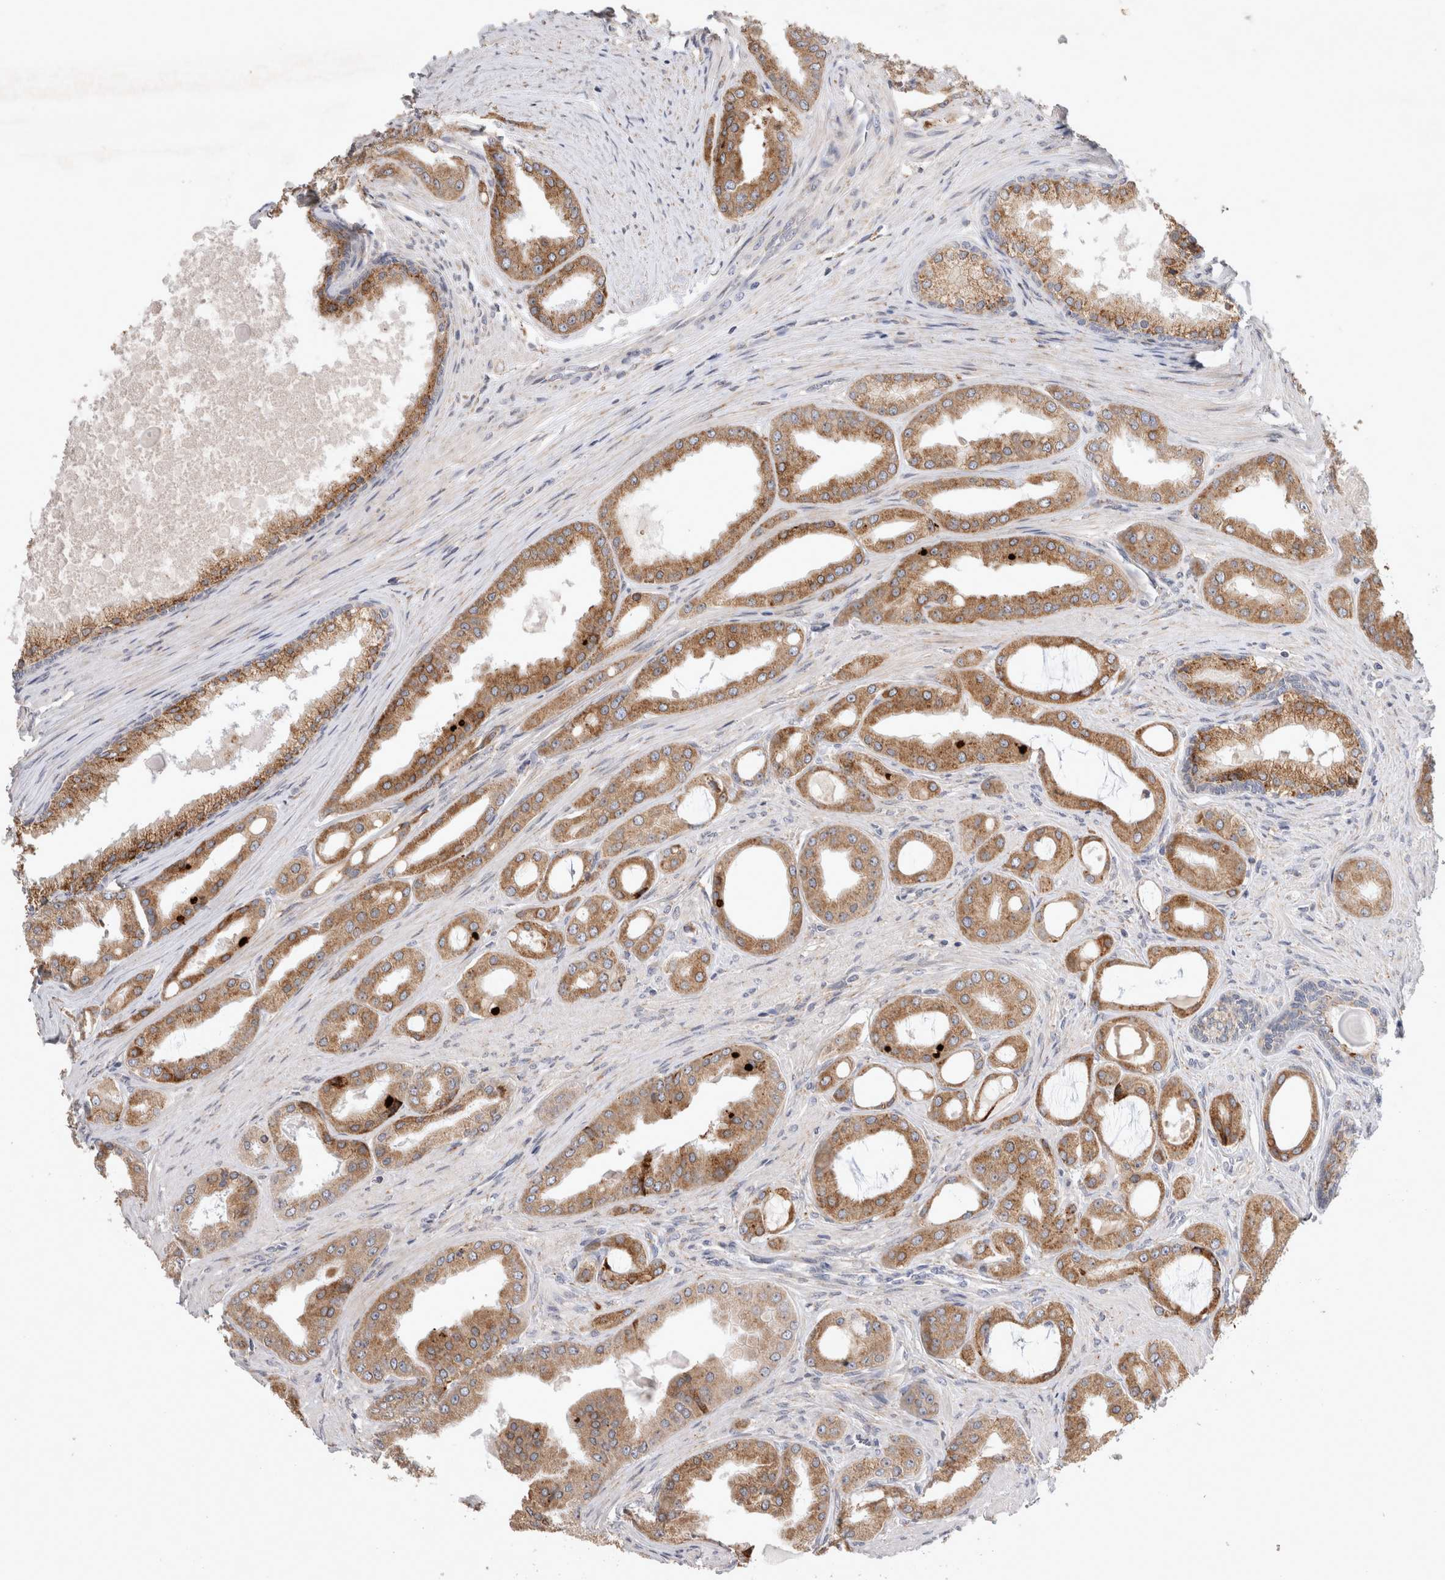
{"staining": {"intensity": "moderate", "quantity": ">75%", "location": "cytoplasmic/membranous"}, "tissue": "prostate cancer", "cell_type": "Tumor cells", "image_type": "cancer", "snomed": [{"axis": "morphology", "description": "Adenocarcinoma, High grade"}, {"axis": "topography", "description": "Prostate"}], "caption": "A photomicrograph of prostate cancer (high-grade adenocarcinoma) stained for a protein demonstrates moderate cytoplasmic/membranous brown staining in tumor cells. Using DAB (brown) and hematoxylin (blue) stains, captured at high magnification using brightfield microscopy.", "gene": "TRMT9B", "patient": {"sex": "male", "age": 60}}